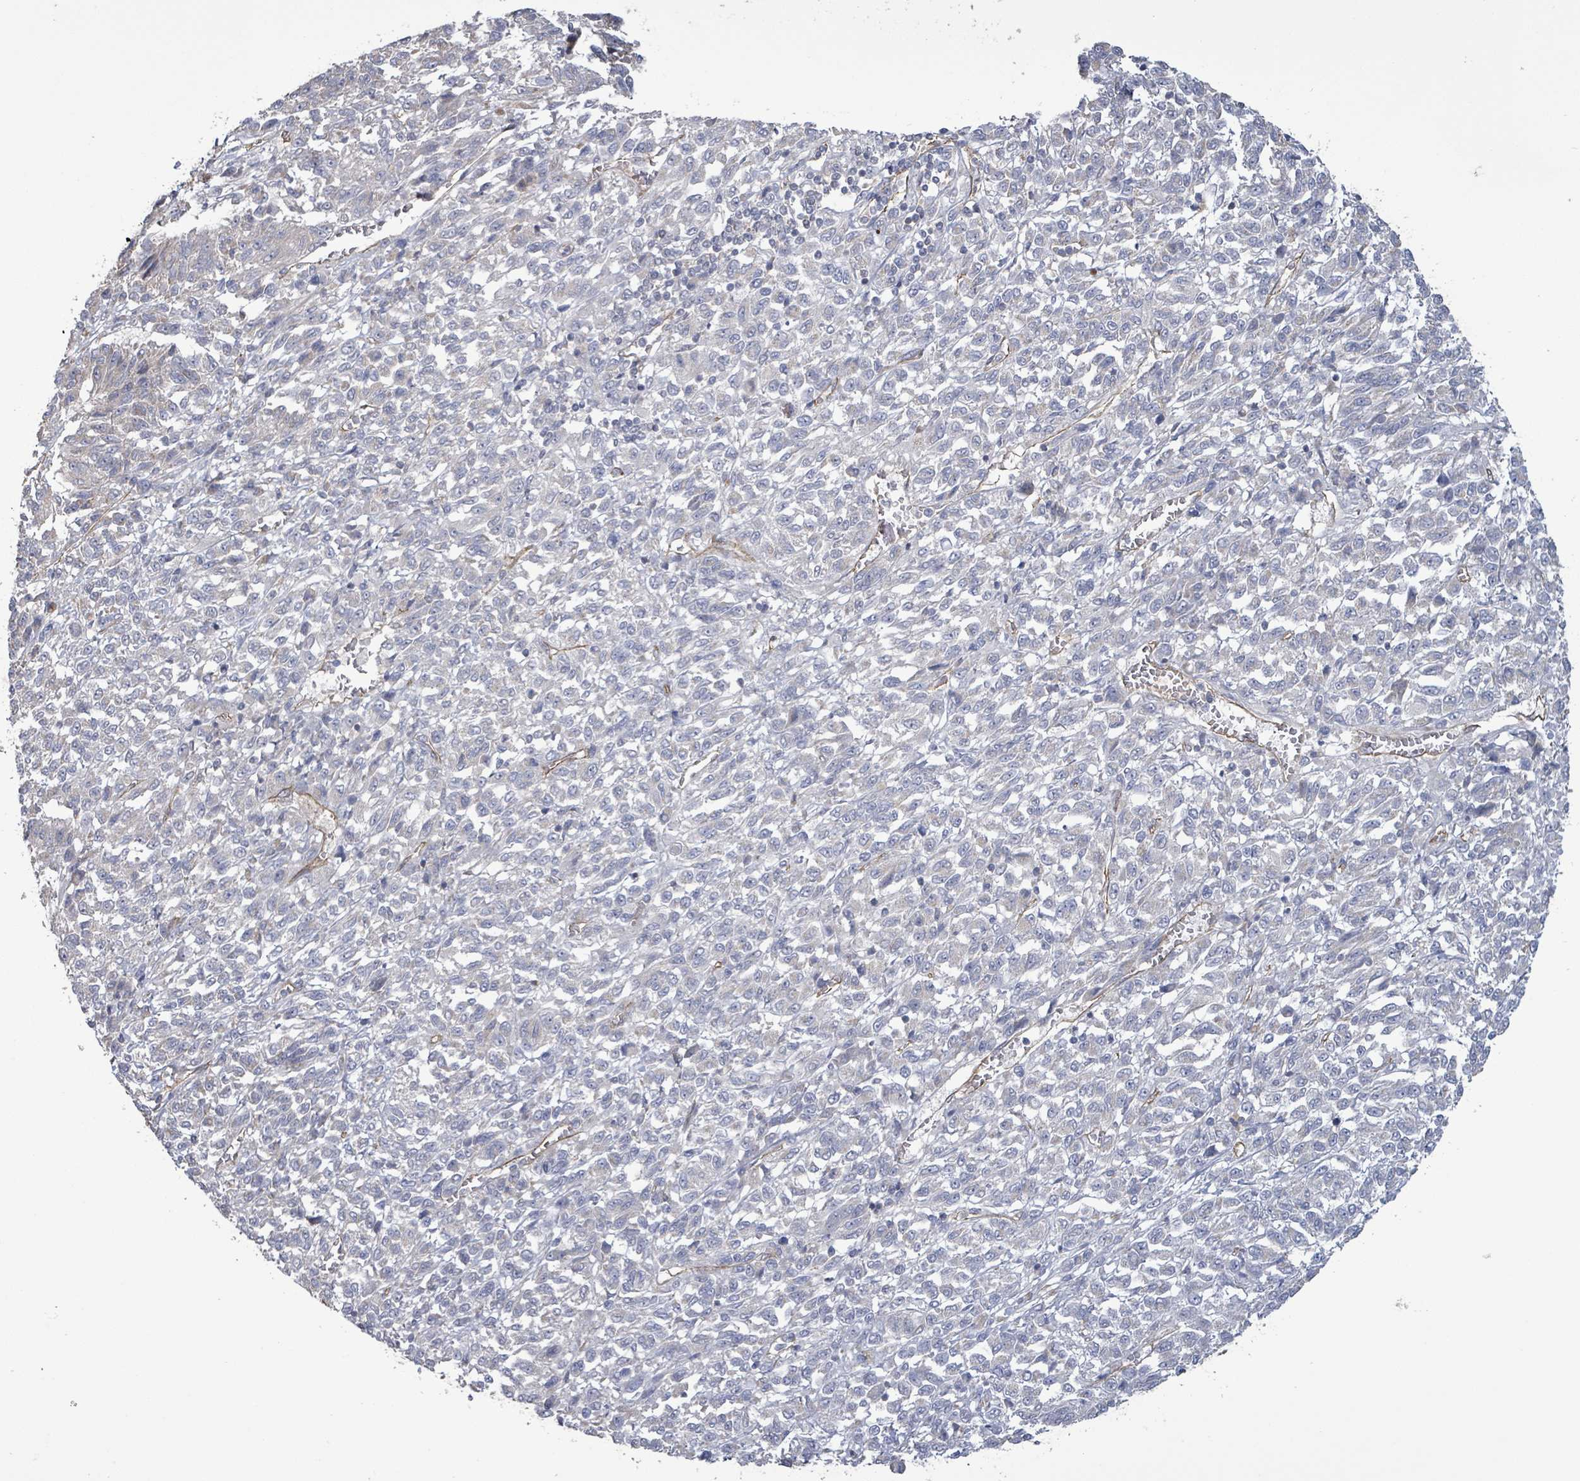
{"staining": {"intensity": "negative", "quantity": "none", "location": "none"}, "tissue": "melanoma", "cell_type": "Tumor cells", "image_type": "cancer", "snomed": [{"axis": "morphology", "description": "Malignant melanoma, Metastatic site"}, {"axis": "topography", "description": "Lung"}], "caption": "Photomicrograph shows no significant protein positivity in tumor cells of melanoma. (Immunohistochemistry (ihc), brightfield microscopy, high magnification).", "gene": "KANK3", "patient": {"sex": "male", "age": 64}}